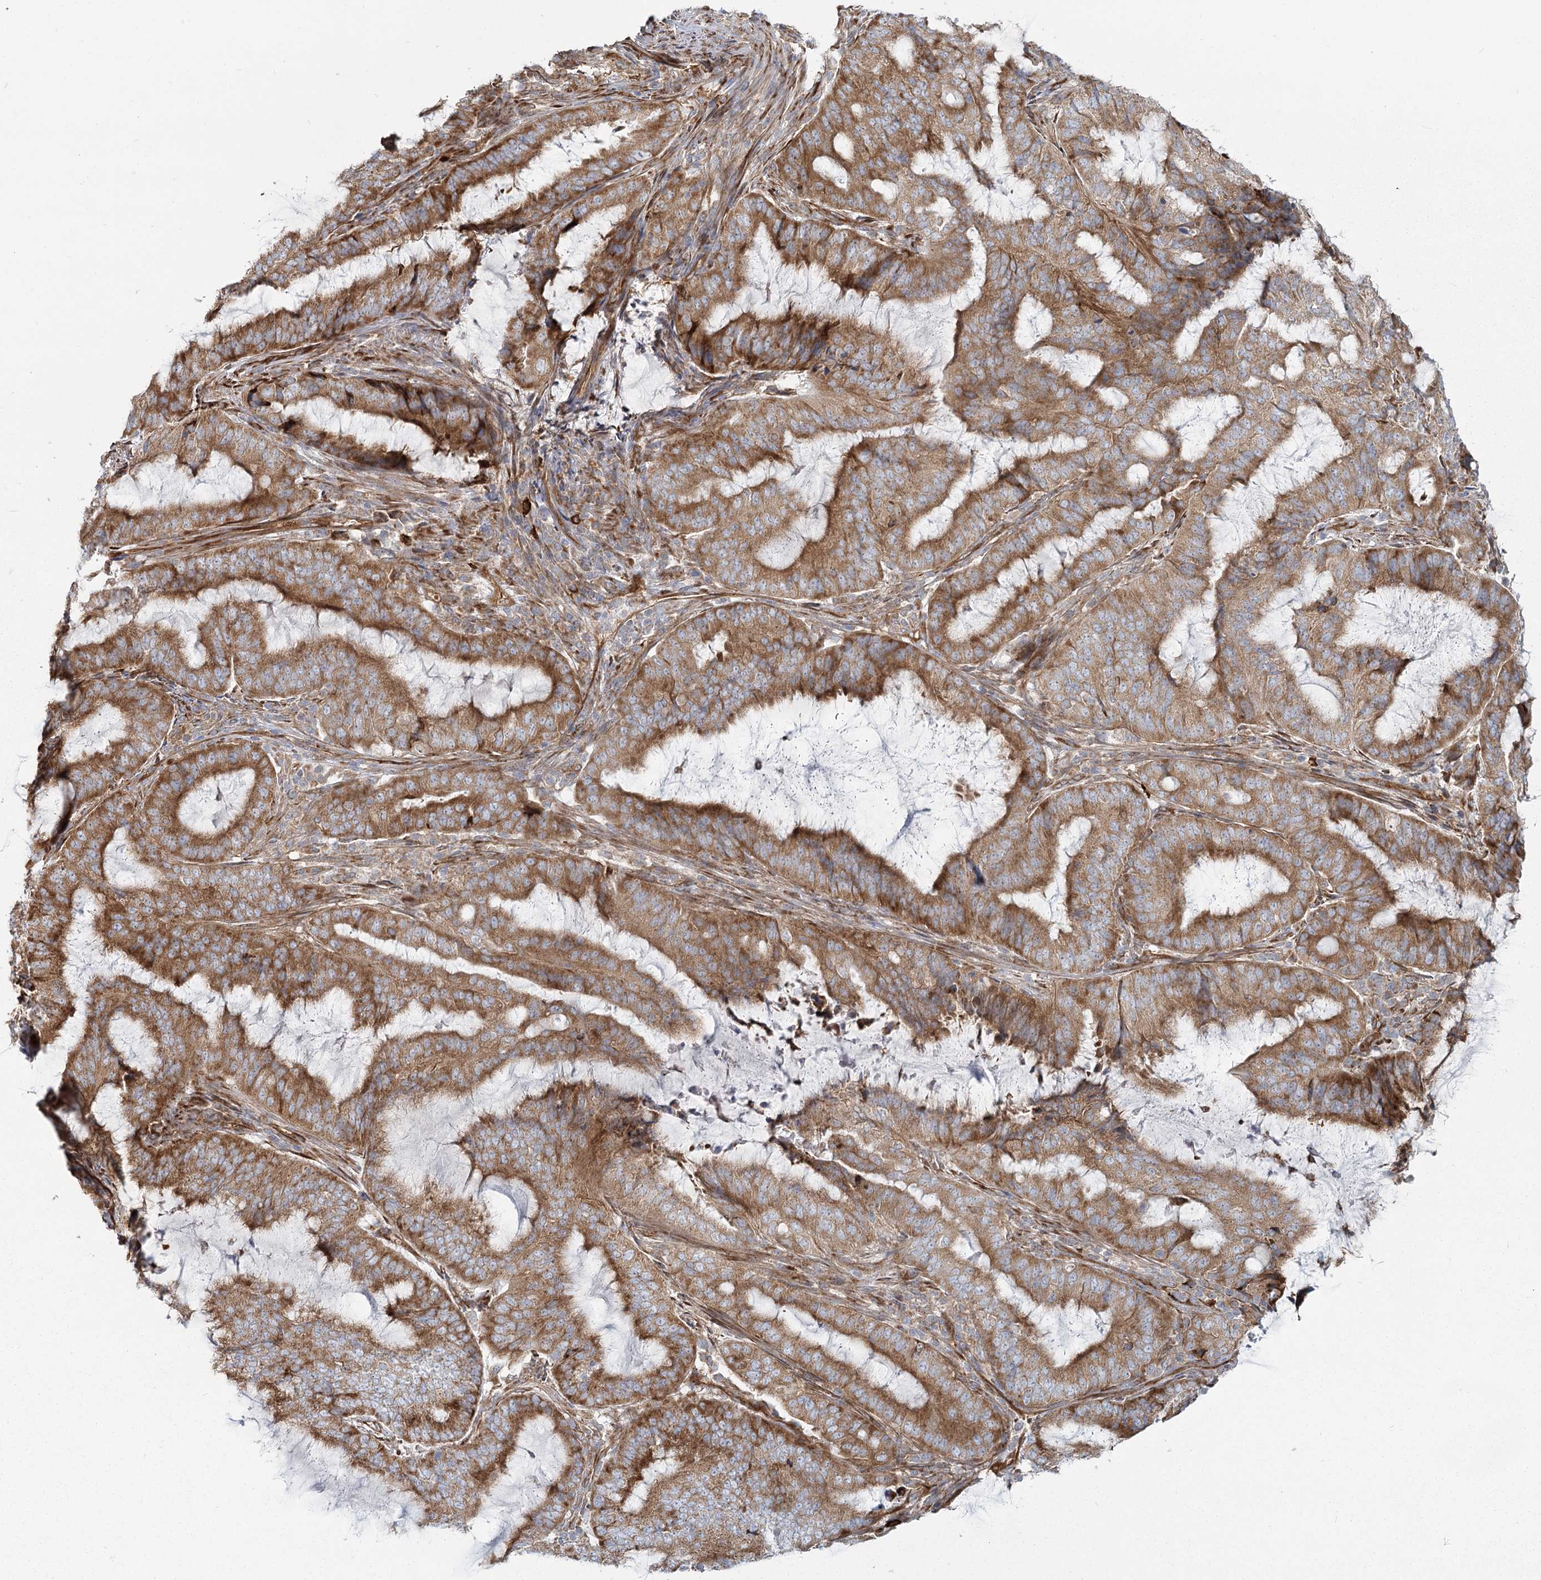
{"staining": {"intensity": "moderate", "quantity": ">75%", "location": "cytoplasmic/membranous"}, "tissue": "endometrial cancer", "cell_type": "Tumor cells", "image_type": "cancer", "snomed": [{"axis": "morphology", "description": "Adenocarcinoma, NOS"}, {"axis": "topography", "description": "Endometrium"}], "caption": "IHC (DAB) staining of endometrial cancer (adenocarcinoma) displays moderate cytoplasmic/membranous protein positivity in approximately >75% of tumor cells.", "gene": "HARS2", "patient": {"sex": "female", "age": 51}}